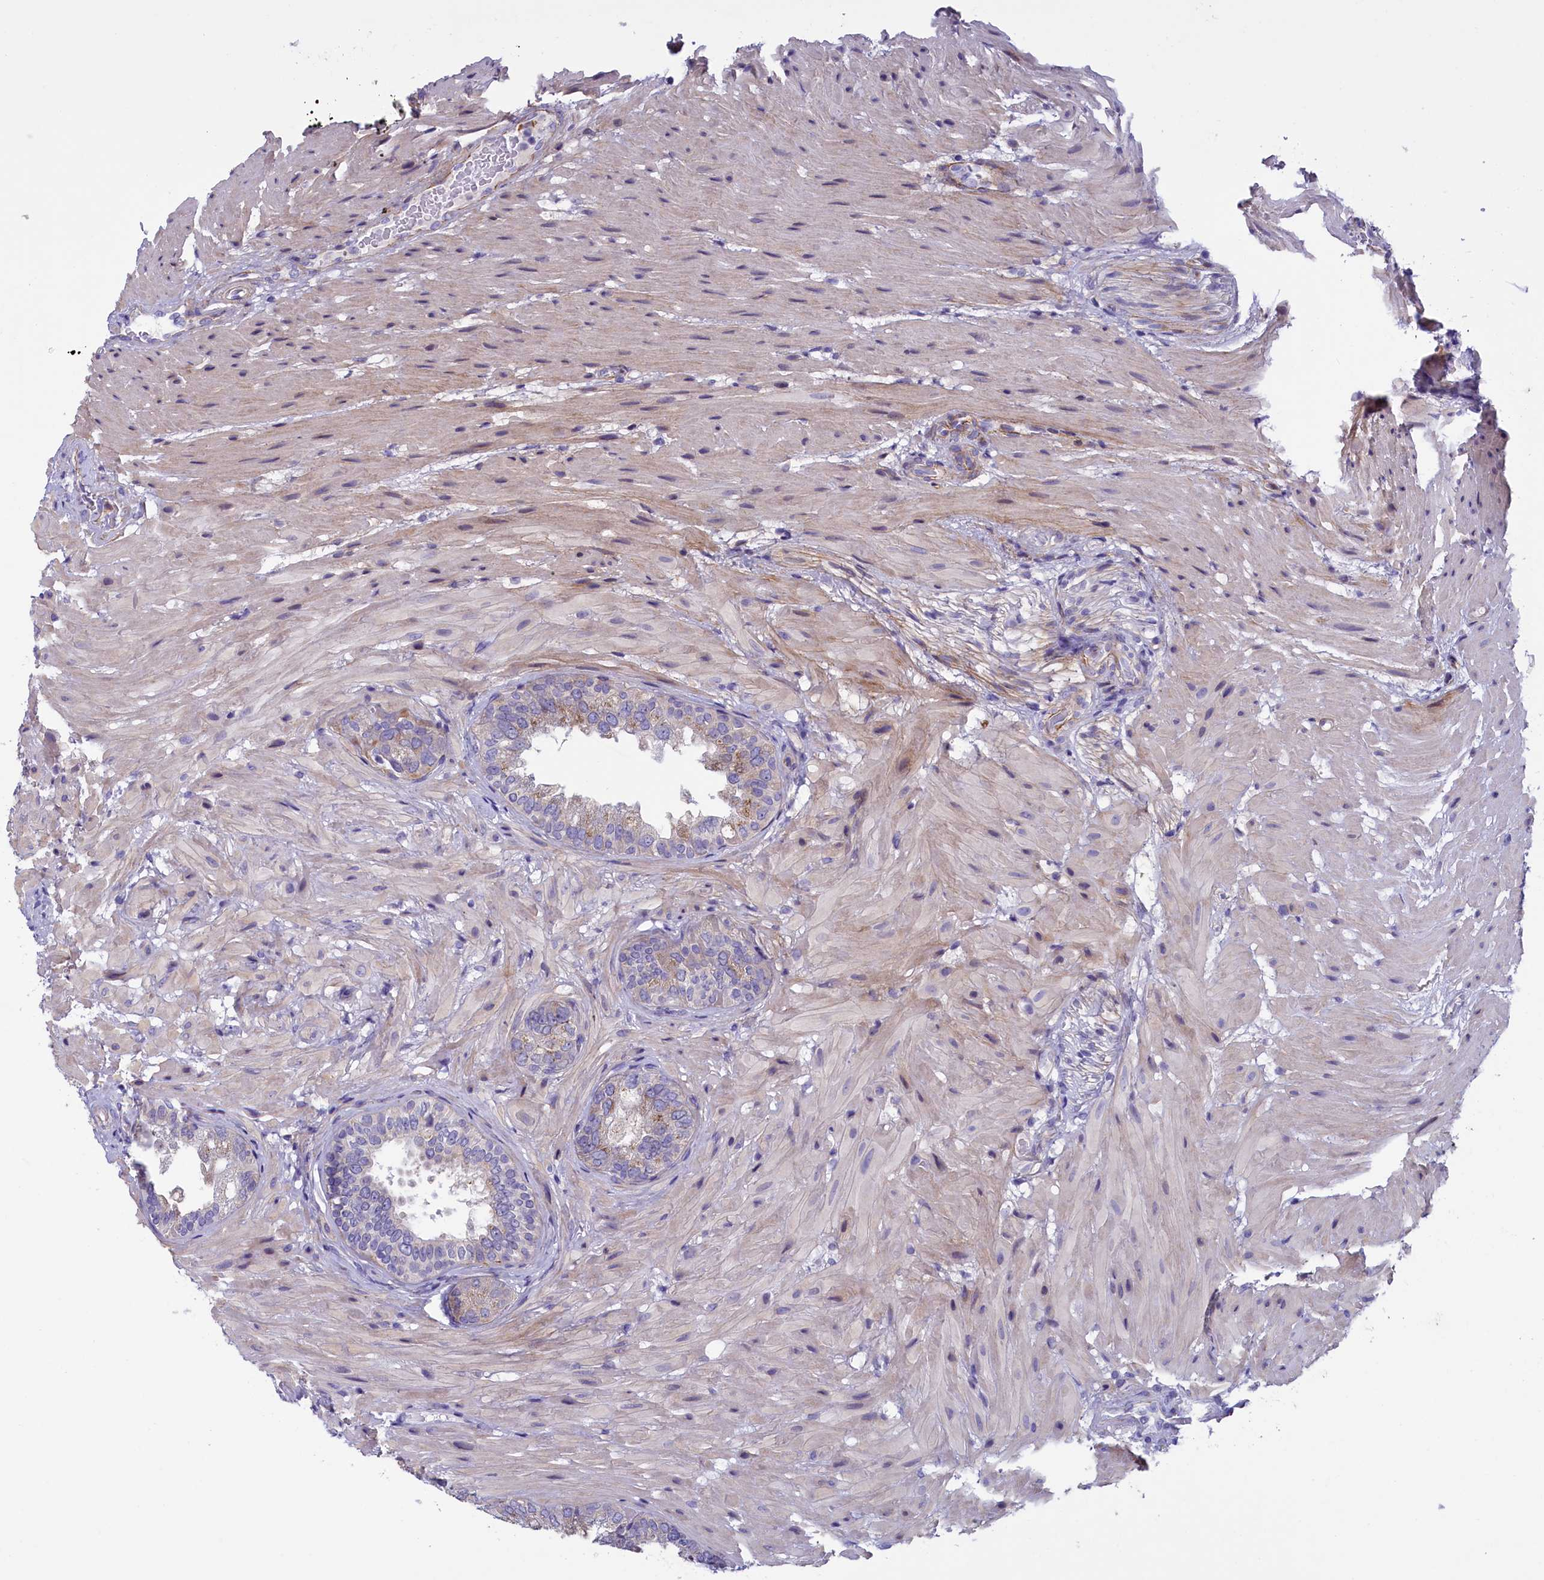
{"staining": {"intensity": "weak", "quantity": "<25%", "location": "cytoplasmic/membranous"}, "tissue": "seminal vesicle", "cell_type": "Glandular cells", "image_type": "normal", "snomed": [{"axis": "morphology", "description": "Normal tissue, NOS"}, {"axis": "topography", "description": "Seminal veicle"}, {"axis": "topography", "description": "Peripheral nerve tissue"}], "caption": "Immunohistochemical staining of benign seminal vesicle displays no significant expression in glandular cells.", "gene": "LOXL1", "patient": {"sex": "male", "age": 63}}